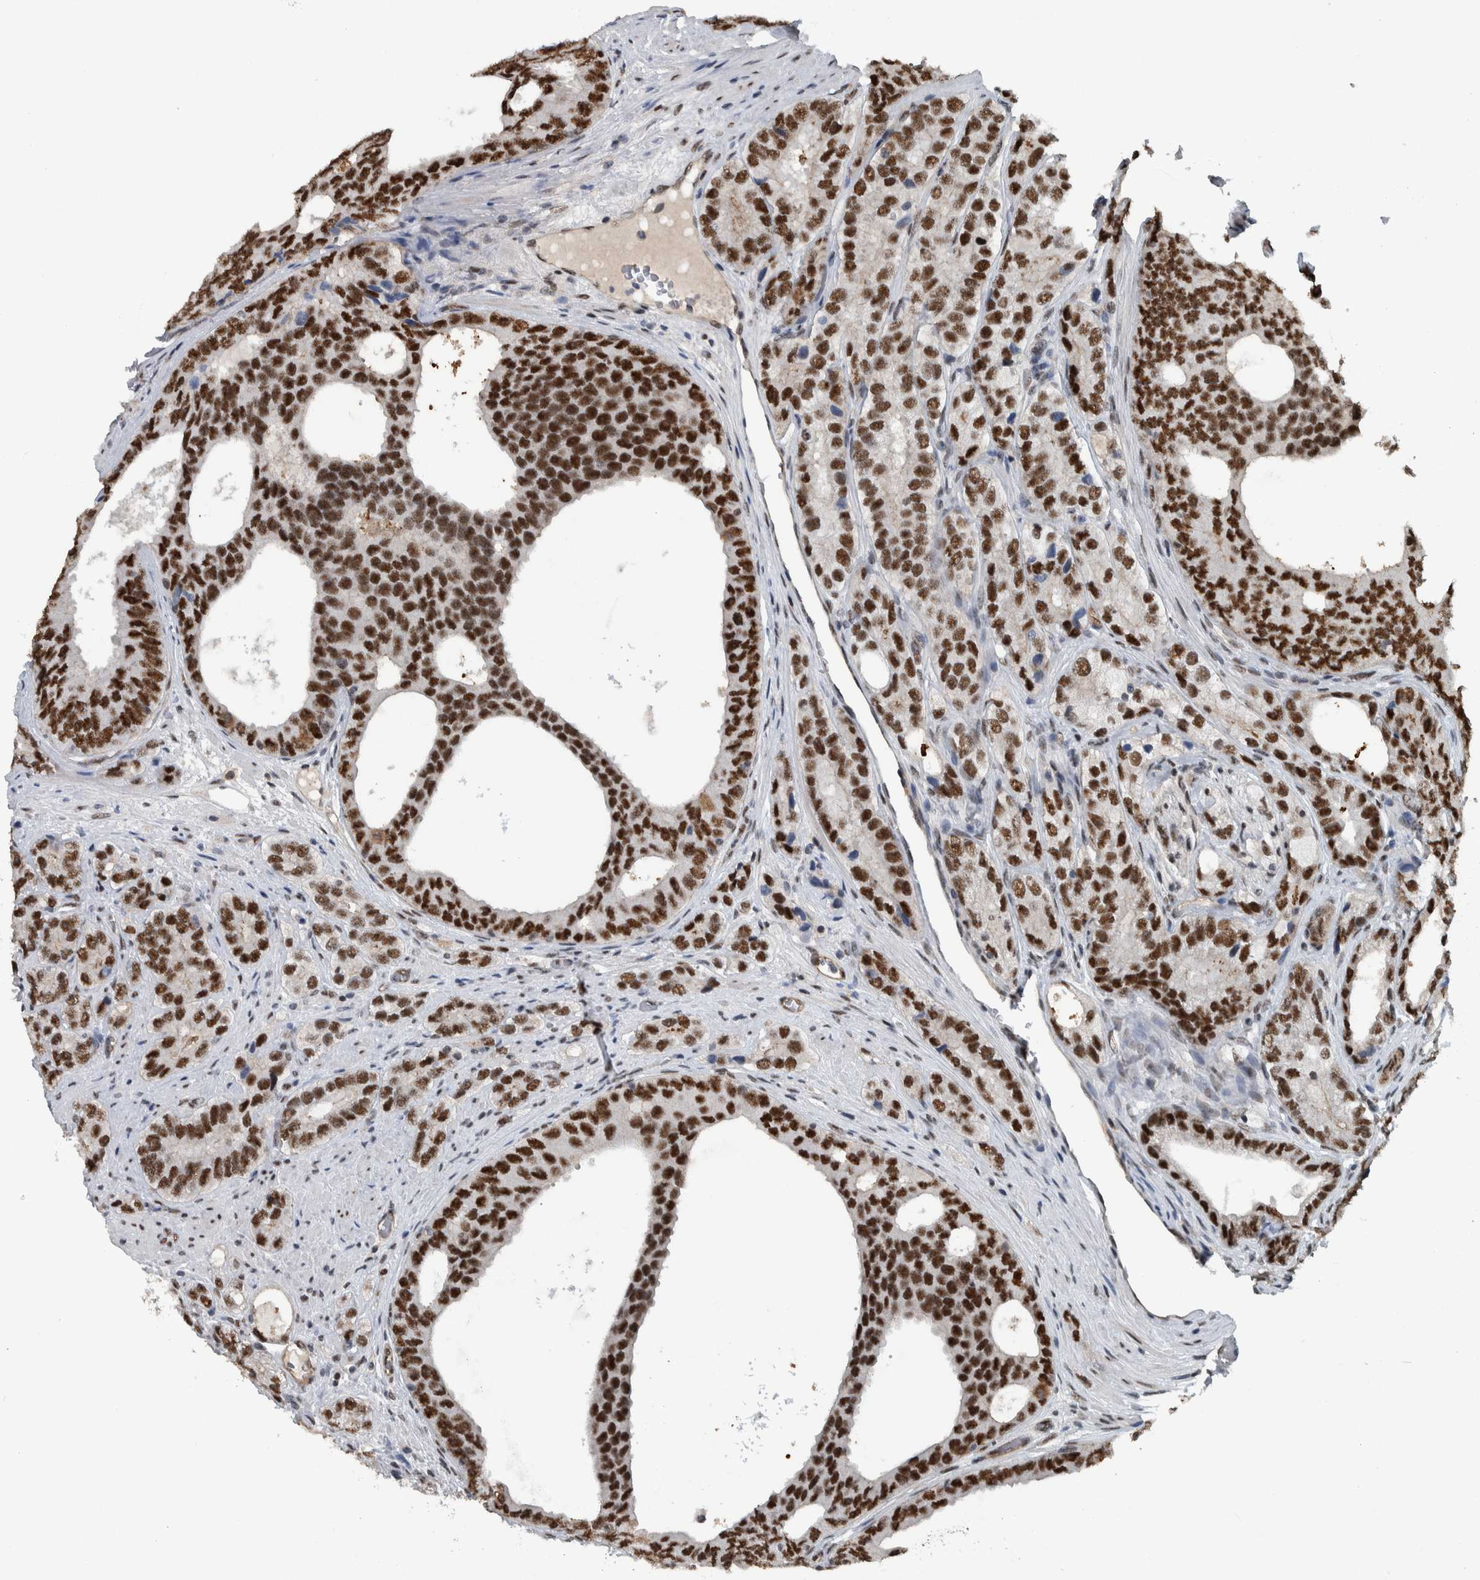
{"staining": {"intensity": "strong", "quantity": ">75%", "location": "nuclear"}, "tissue": "prostate cancer", "cell_type": "Tumor cells", "image_type": "cancer", "snomed": [{"axis": "morphology", "description": "Adenocarcinoma, High grade"}, {"axis": "topography", "description": "Prostate"}], "caption": "Prostate cancer (high-grade adenocarcinoma) stained with DAB (3,3'-diaminobenzidine) IHC exhibits high levels of strong nuclear positivity in about >75% of tumor cells.", "gene": "FAM135B", "patient": {"sex": "male", "age": 56}}